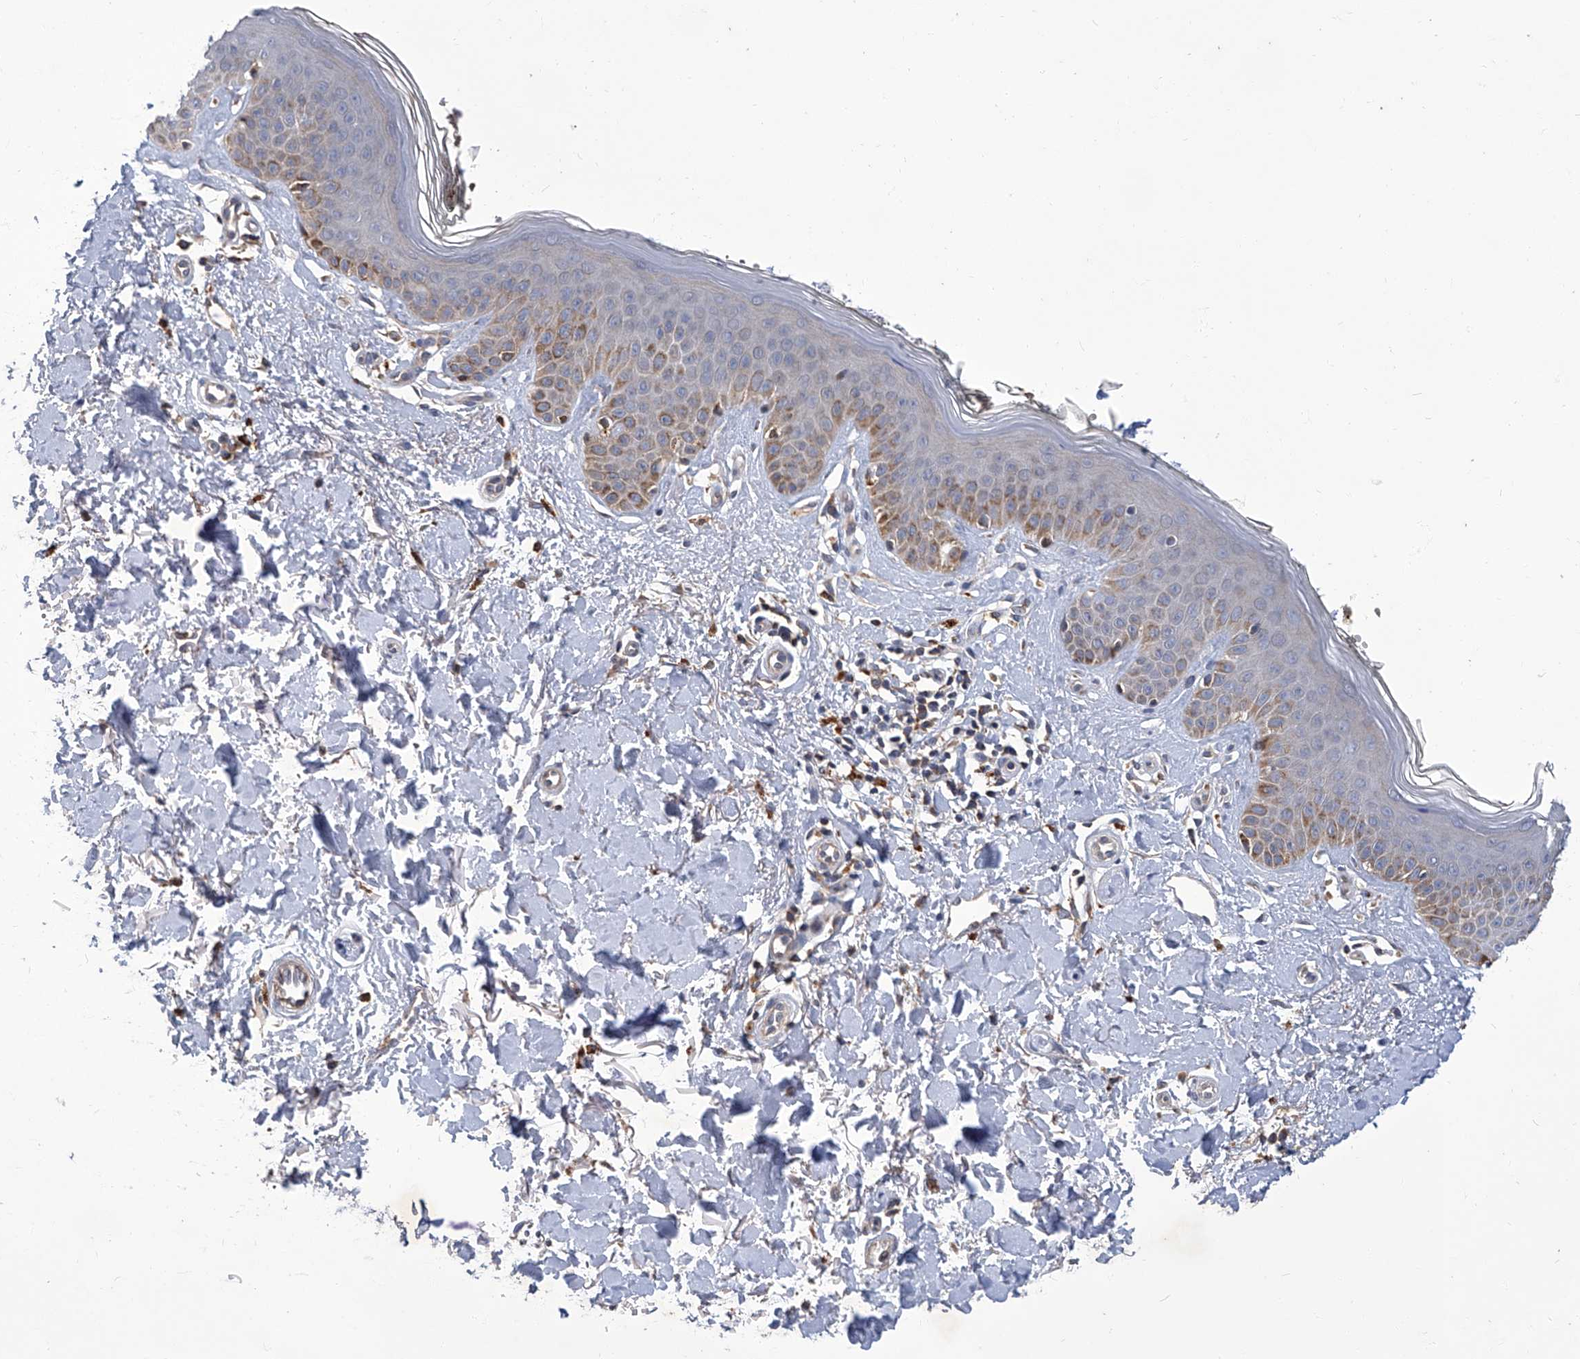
{"staining": {"intensity": "weak", "quantity": ">75%", "location": "cytoplasmic/membranous"}, "tissue": "skin", "cell_type": "Fibroblasts", "image_type": "normal", "snomed": [{"axis": "morphology", "description": "Normal tissue, NOS"}, {"axis": "topography", "description": "Skin"}], "caption": "A low amount of weak cytoplasmic/membranous staining is seen in about >75% of fibroblasts in unremarkable skin.", "gene": "TNFRSF13B", "patient": {"sex": "female", "age": 64}}